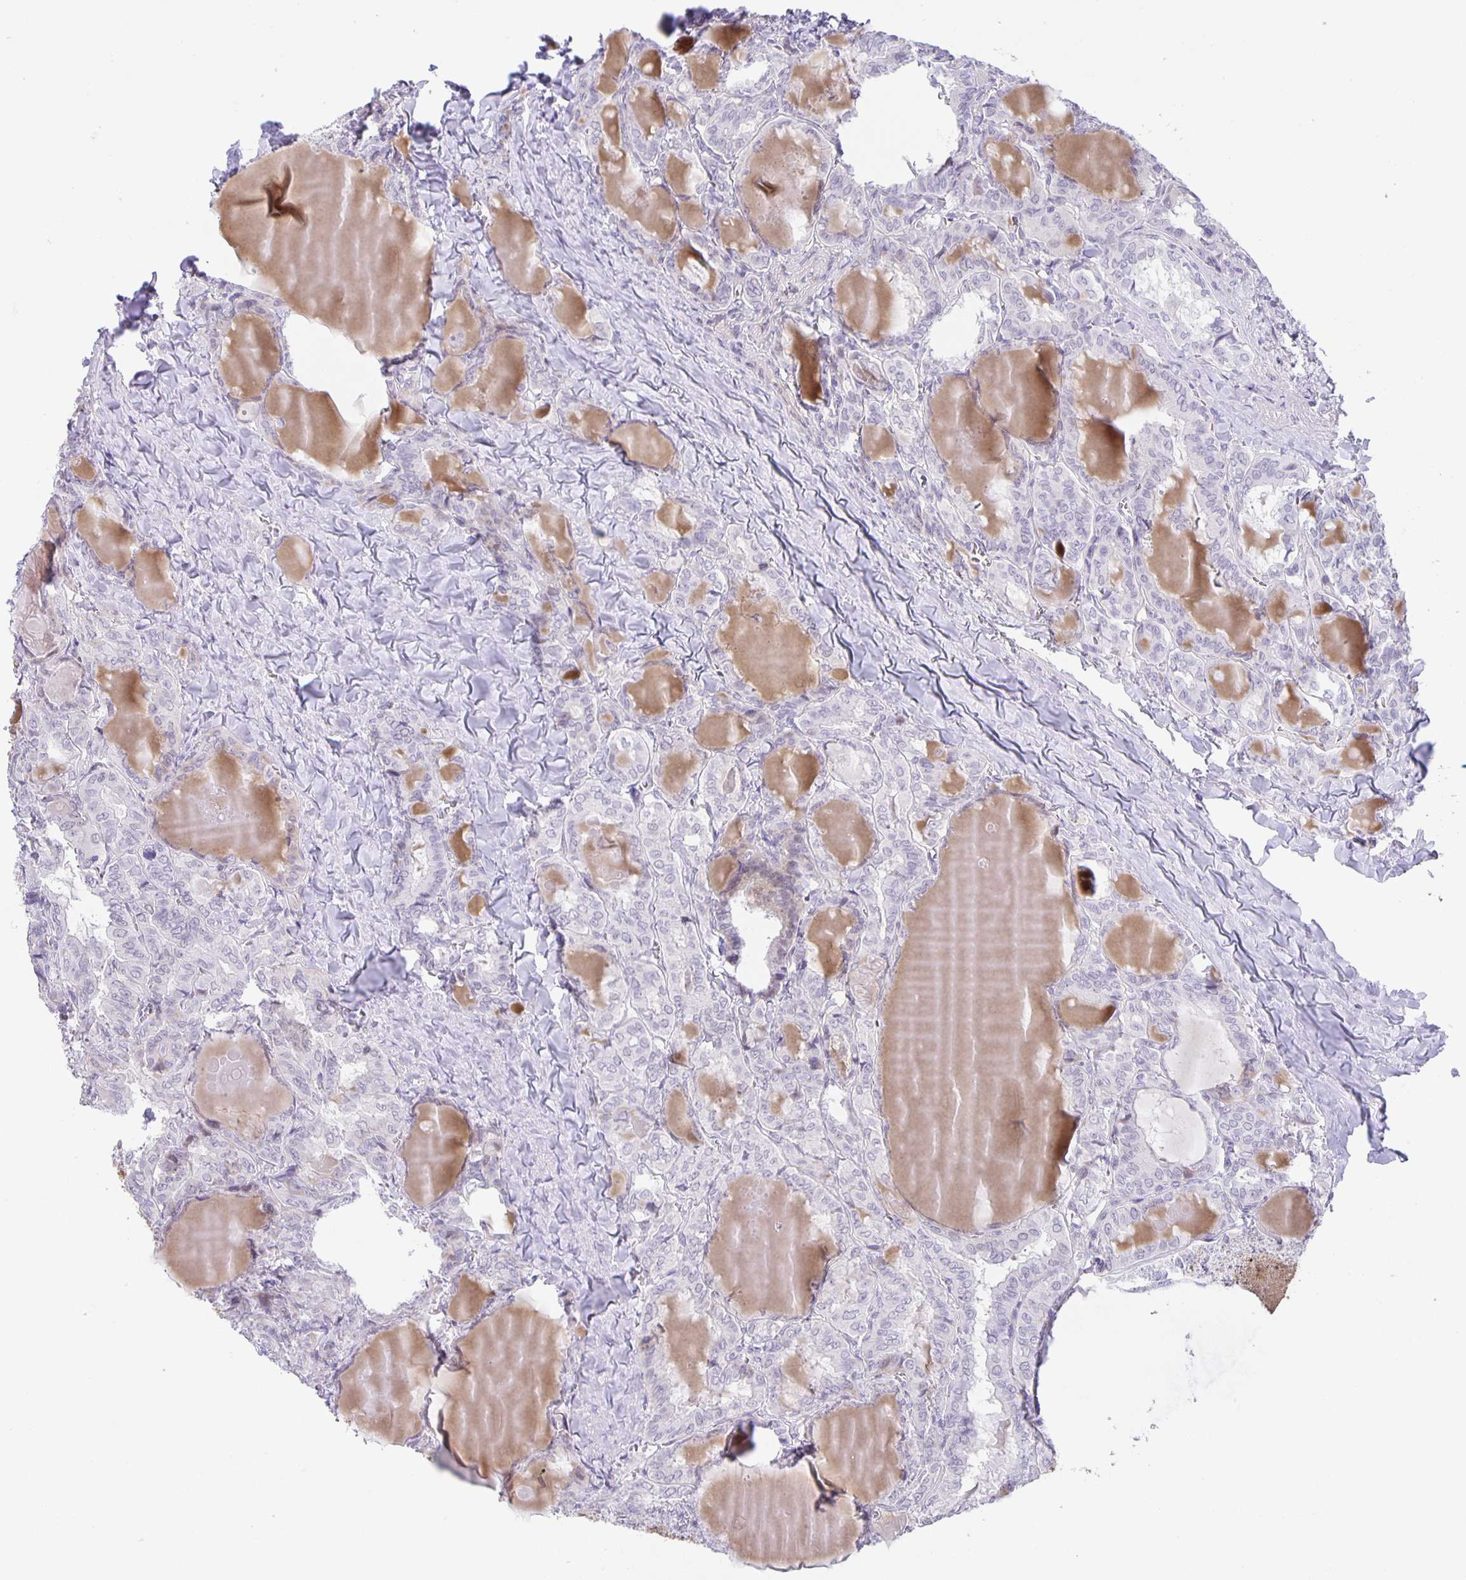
{"staining": {"intensity": "negative", "quantity": "none", "location": "none"}, "tissue": "thyroid cancer", "cell_type": "Tumor cells", "image_type": "cancer", "snomed": [{"axis": "morphology", "description": "Papillary adenocarcinoma, NOS"}, {"axis": "topography", "description": "Thyroid gland"}], "caption": "Immunohistochemical staining of human thyroid cancer (papillary adenocarcinoma) reveals no significant expression in tumor cells.", "gene": "PHRF1", "patient": {"sex": "female", "age": 46}}